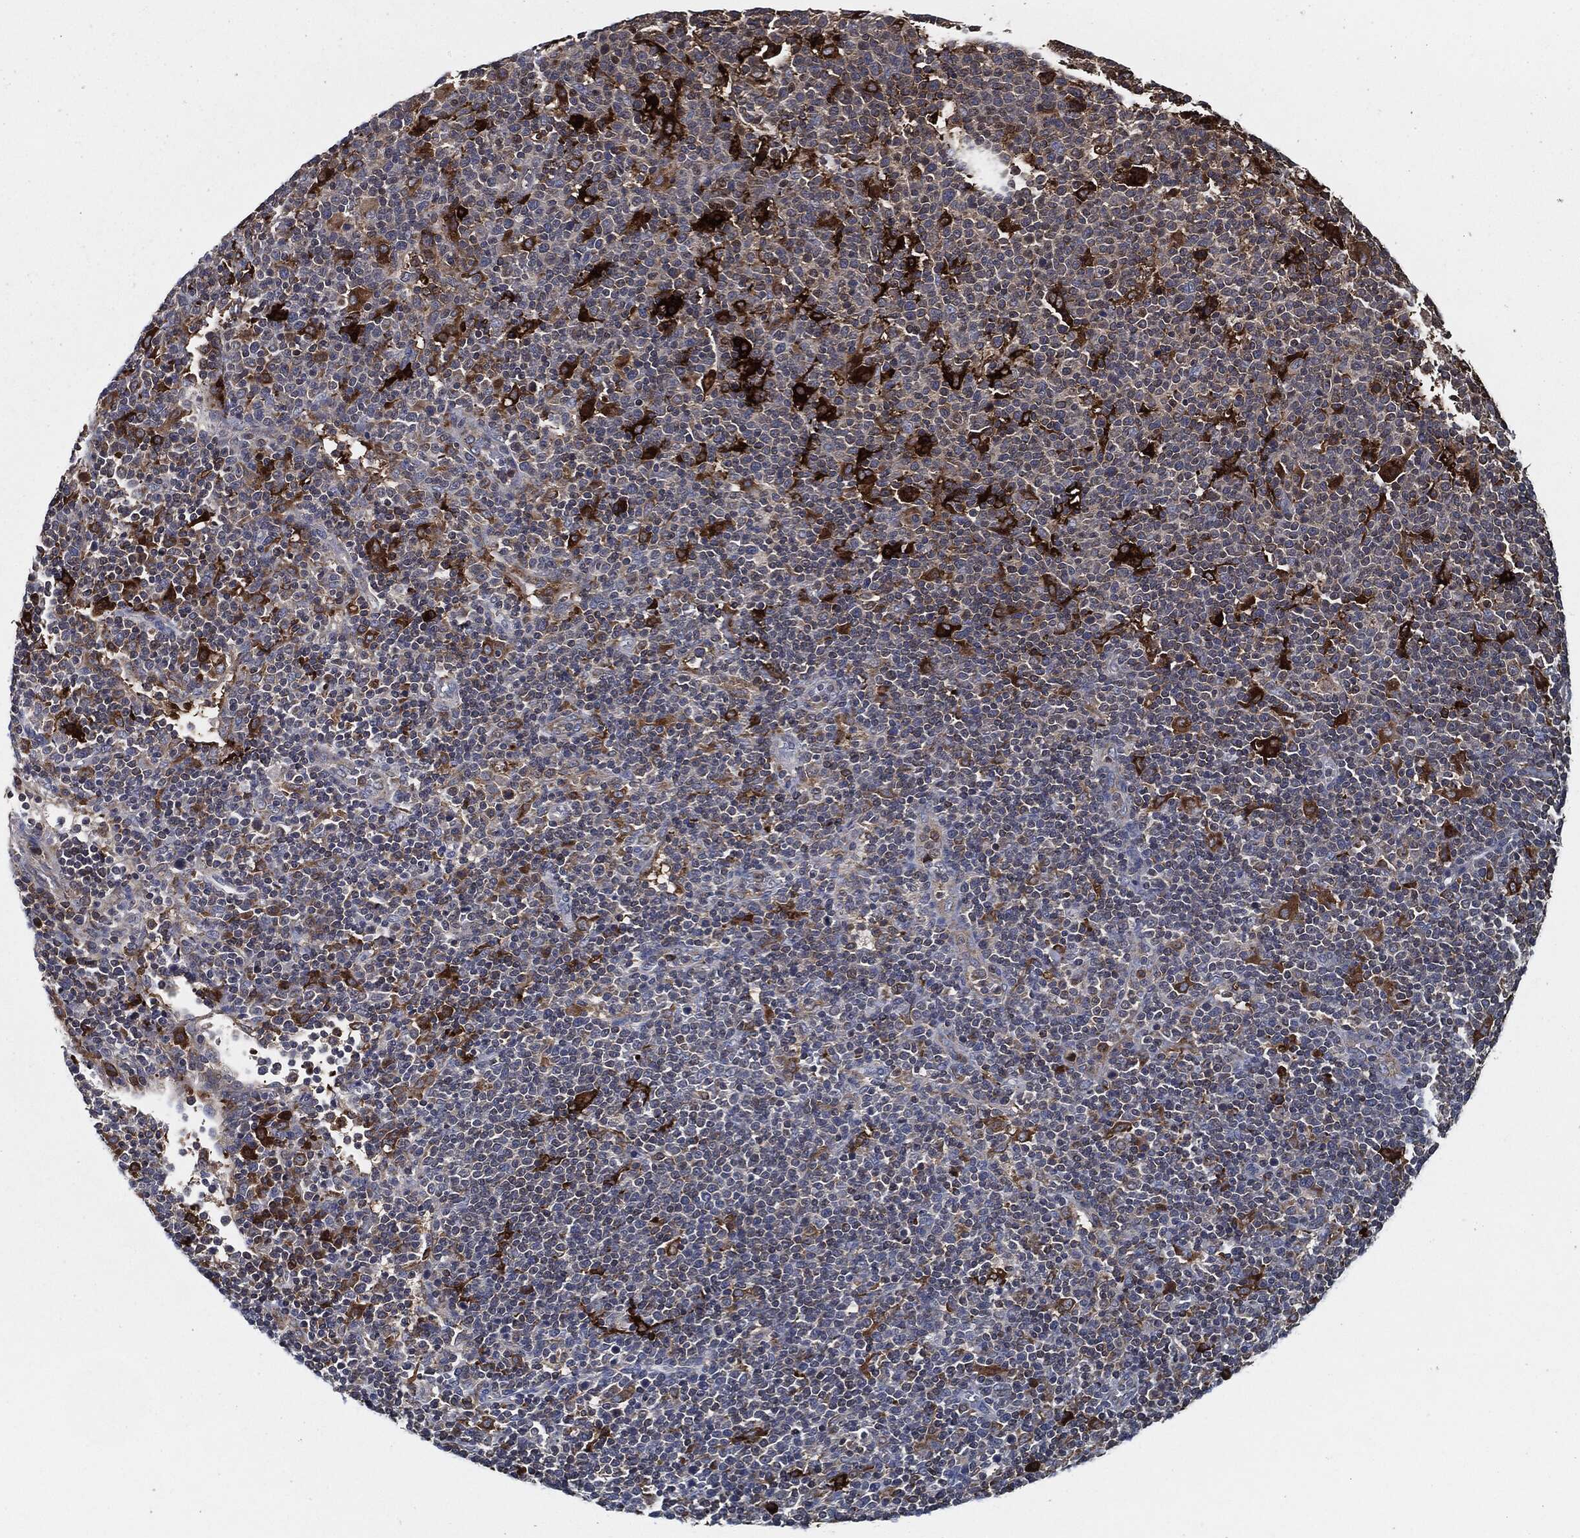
{"staining": {"intensity": "strong", "quantity": "<25%", "location": "cytoplasmic/membranous"}, "tissue": "lymphoma", "cell_type": "Tumor cells", "image_type": "cancer", "snomed": [{"axis": "morphology", "description": "Malignant lymphoma, non-Hodgkin's type, High grade"}, {"axis": "topography", "description": "Lymph node"}], "caption": "Strong cytoplasmic/membranous staining for a protein is identified in approximately <25% of tumor cells of high-grade malignant lymphoma, non-Hodgkin's type using immunohistochemistry (IHC).", "gene": "TMEM11", "patient": {"sex": "male", "age": 61}}